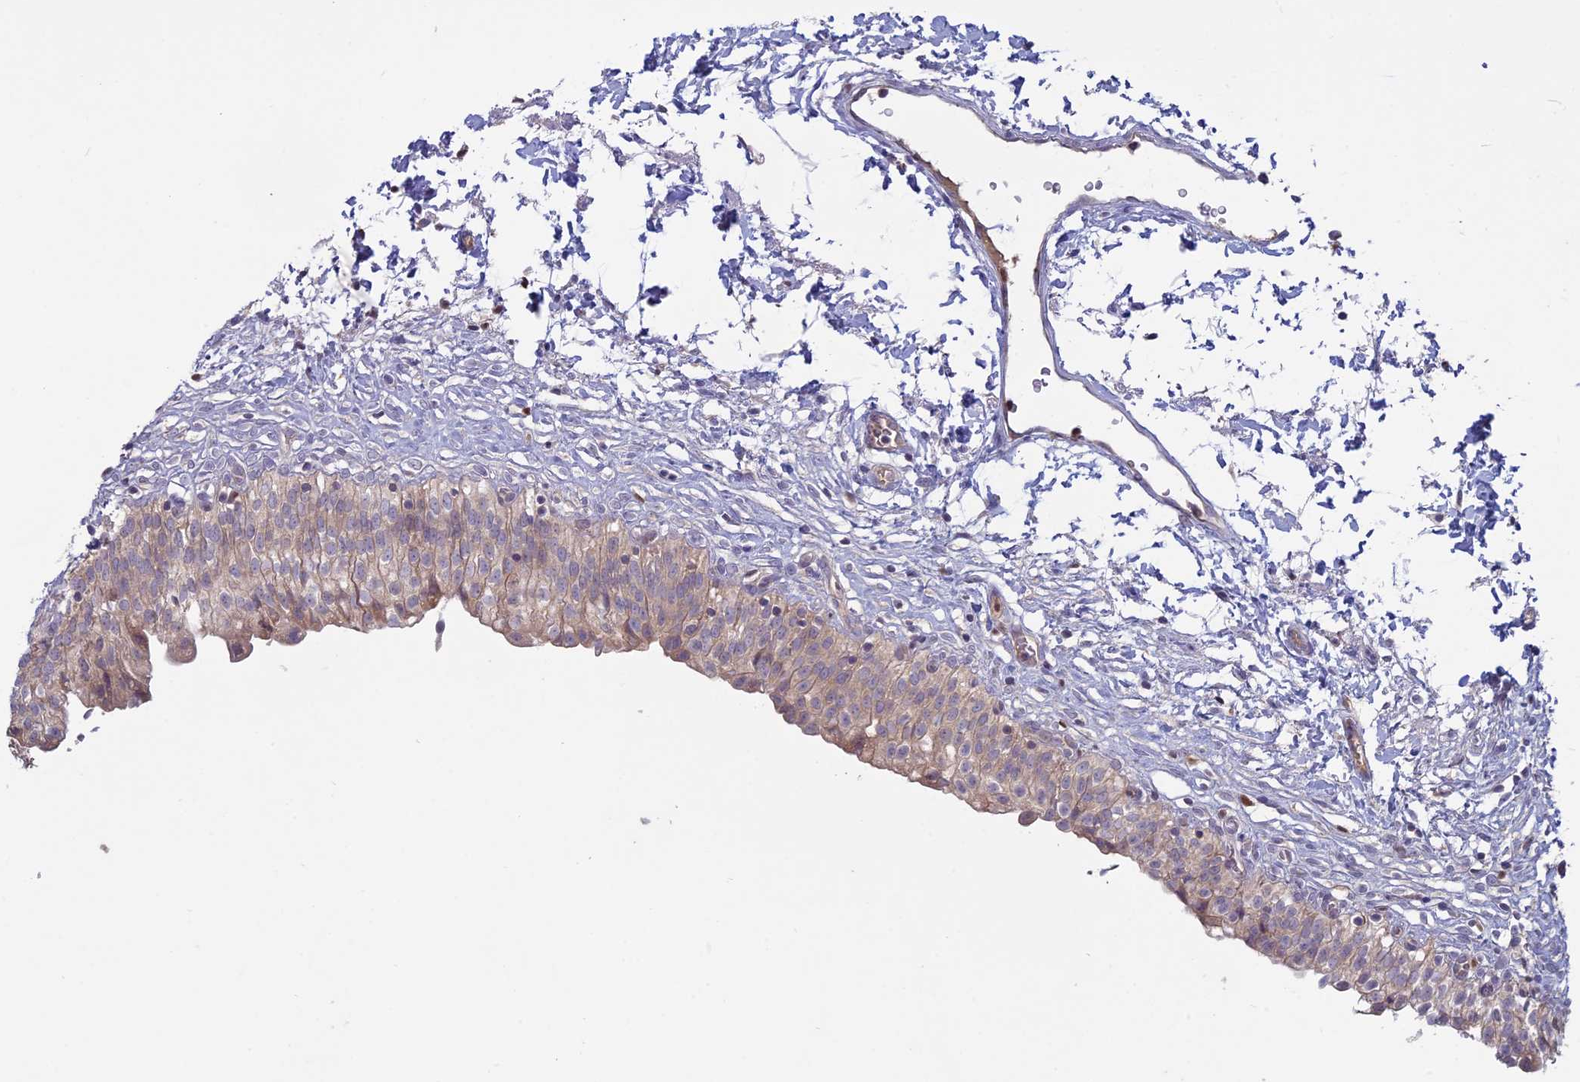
{"staining": {"intensity": "weak", "quantity": "25%-75%", "location": "cytoplasmic/membranous"}, "tissue": "urinary bladder", "cell_type": "Urothelial cells", "image_type": "normal", "snomed": [{"axis": "morphology", "description": "Normal tissue, NOS"}, {"axis": "topography", "description": "Urinary bladder"}], "caption": "Protein staining shows weak cytoplasmic/membranous positivity in approximately 25%-75% of urothelial cells in benign urinary bladder. Nuclei are stained in blue.", "gene": "TMEM208", "patient": {"sex": "male", "age": 55}}